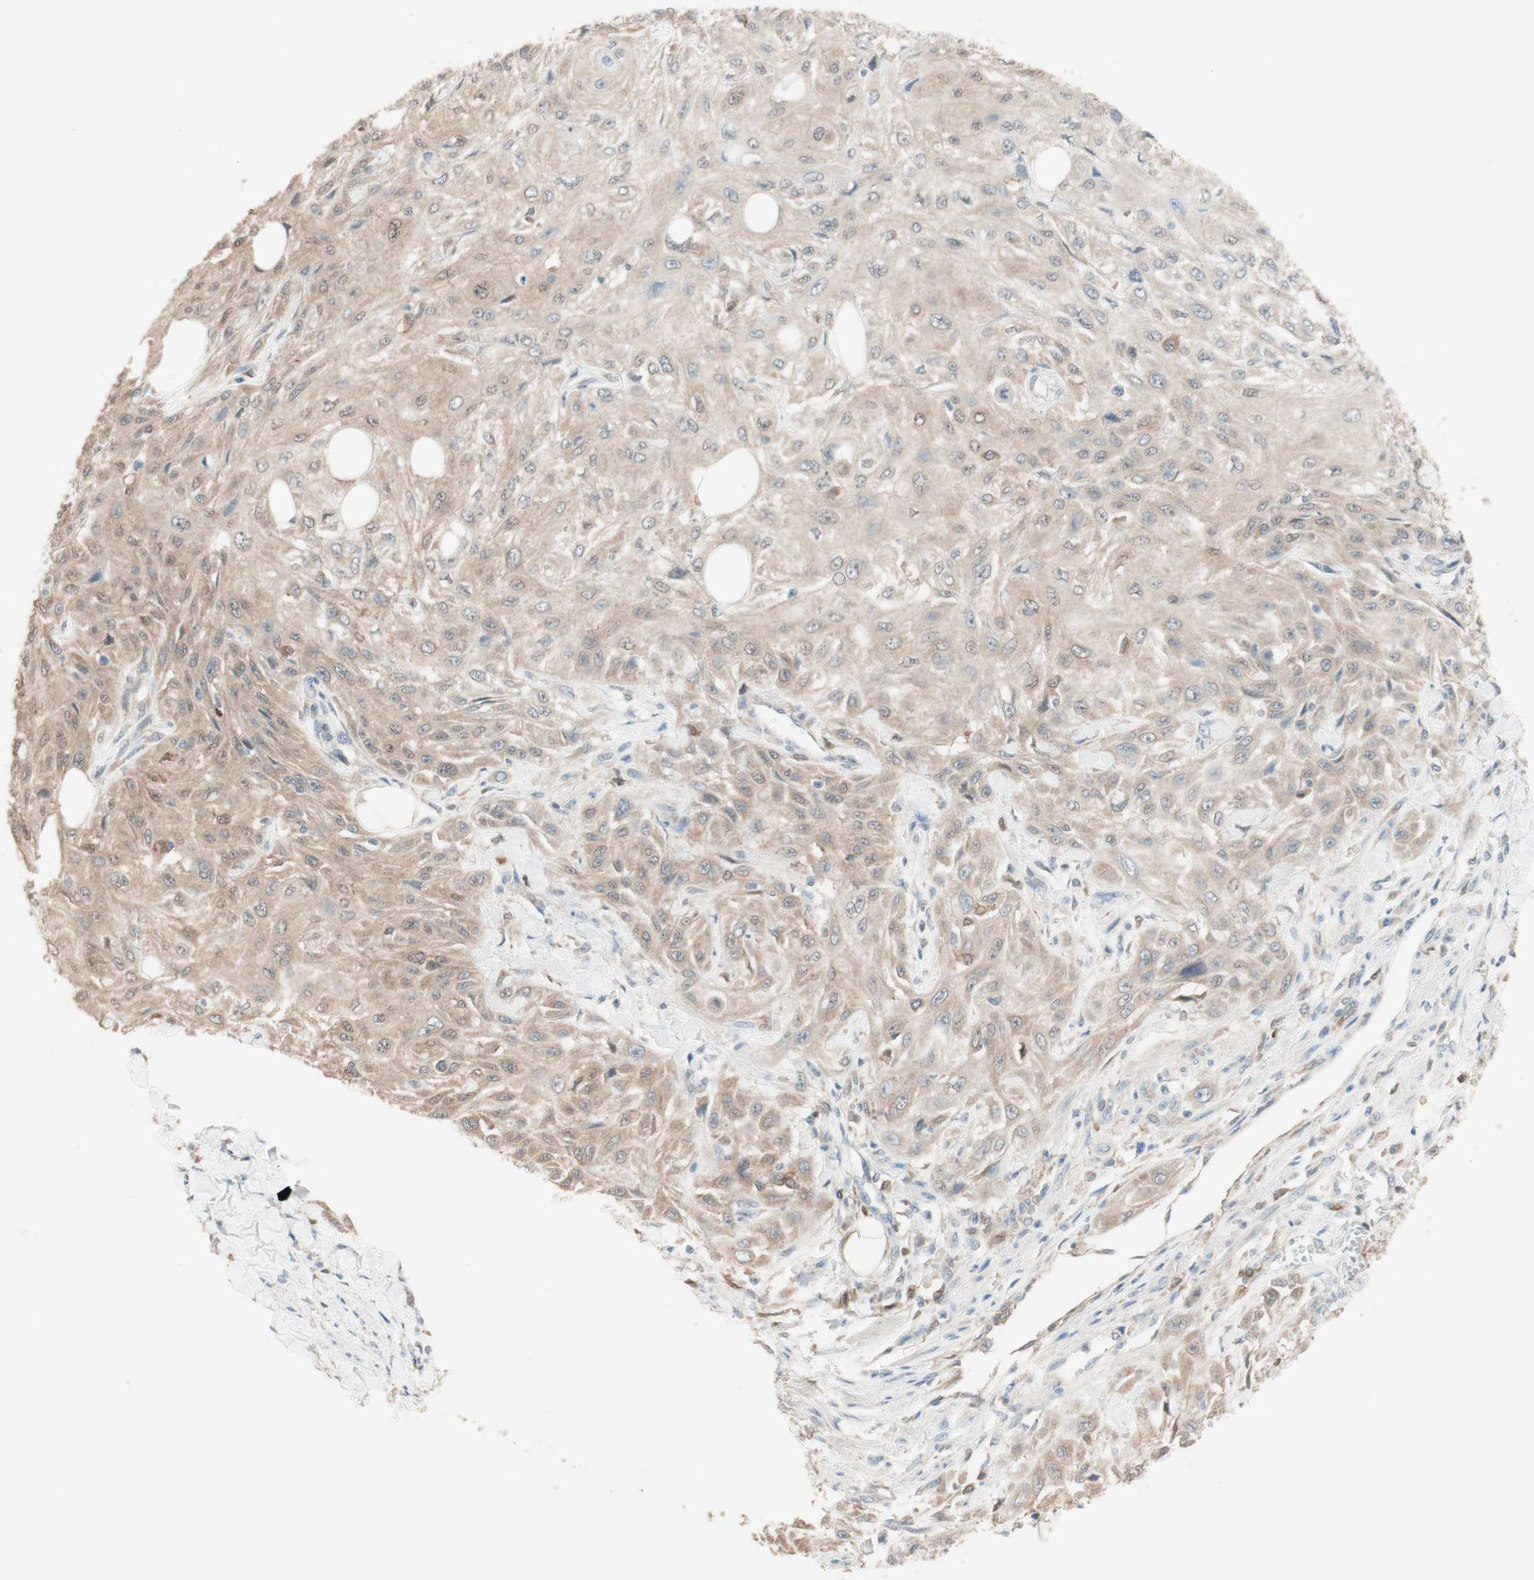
{"staining": {"intensity": "weak", "quantity": ">75%", "location": "cytoplasmic/membranous"}, "tissue": "skin cancer", "cell_type": "Tumor cells", "image_type": "cancer", "snomed": [{"axis": "morphology", "description": "Squamous cell carcinoma, NOS"}, {"axis": "topography", "description": "Skin"}], "caption": "This image reveals skin cancer stained with IHC to label a protein in brown. The cytoplasmic/membranous of tumor cells show weak positivity for the protein. Nuclei are counter-stained blue.", "gene": "COMT", "patient": {"sex": "male", "age": 75}}